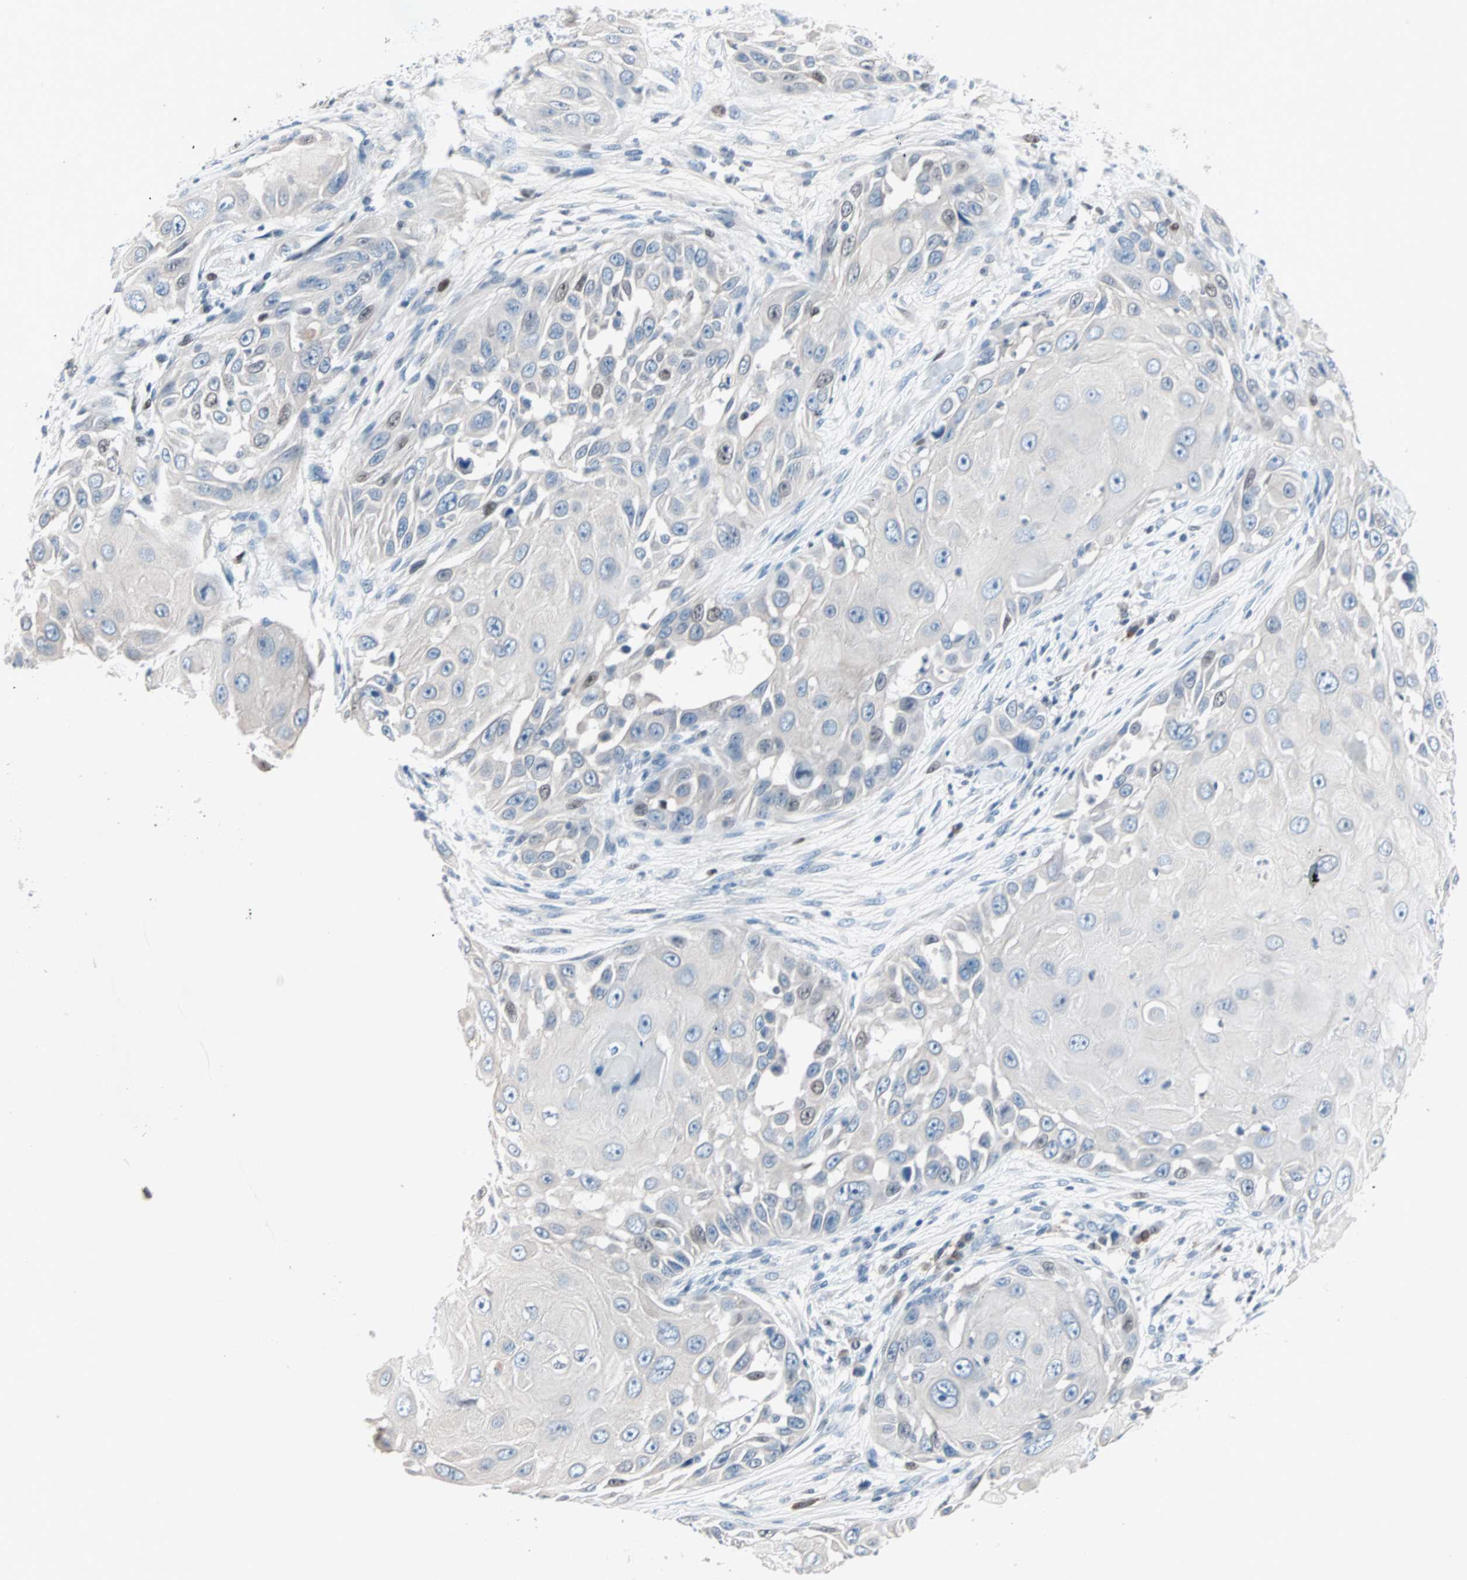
{"staining": {"intensity": "moderate", "quantity": "<25%", "location": "nuclear"}, "tissue": "skin cancer", "cell_type": "Tumor cells", "image_type": "cancer", "snomed": [{"axis": "morphology", "description": "Squamous cell carcinoma, NOS"}, {"axis": "topography", "description": "Skin"}], "caption": "Skin cancer (squamous cell carcinoma) was stained to show a protein in brown. There is low levels of moderate nuclear staining in approximately <25% of tumor cells.", "gene": "CCNE2", "patient": {"sex": "female", "age": 44}}